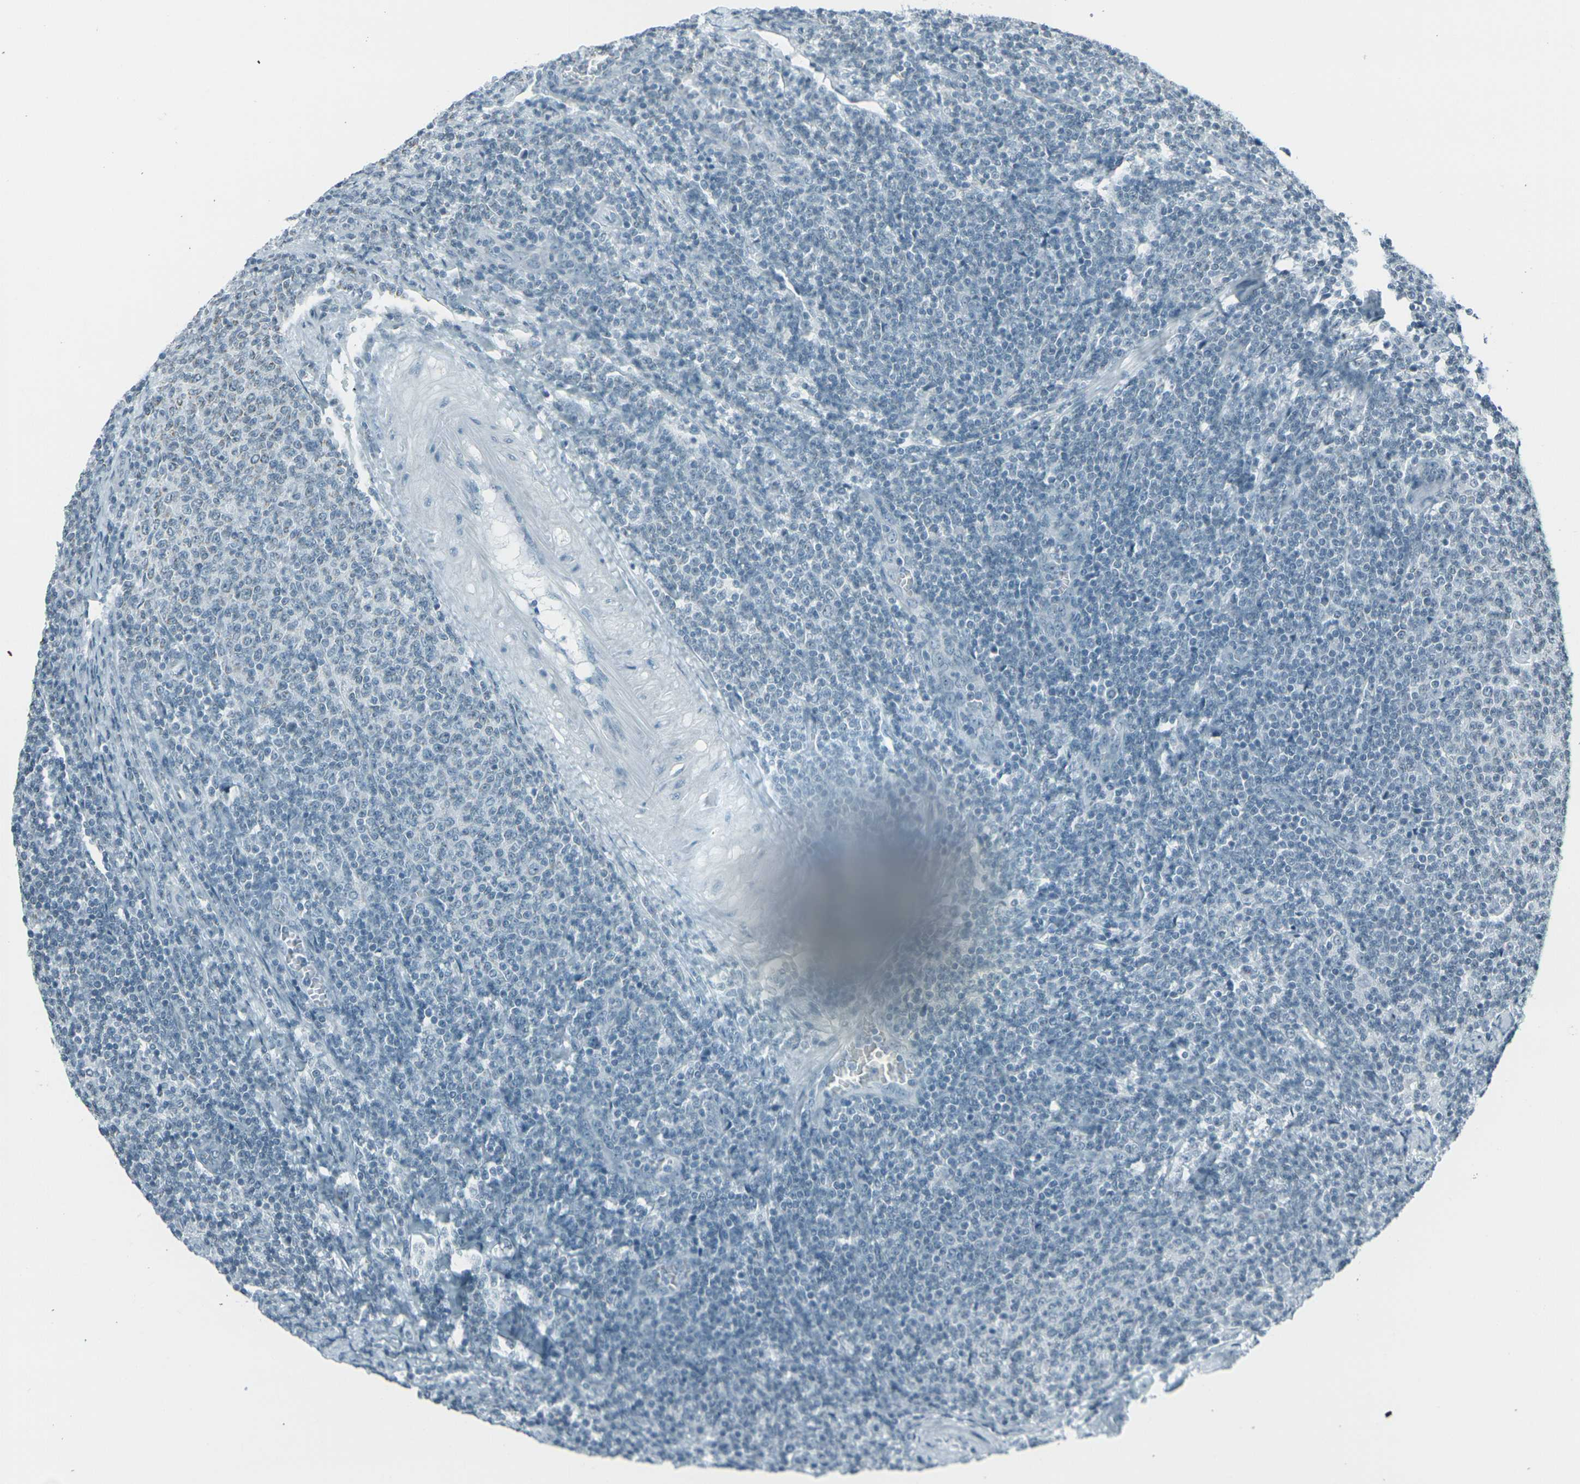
{"staining": {"intensity": "negative", "quantity": "none", "location": "none"}, "tissue": "lymphoma", "cell_type": "Tumor cells", "image_type": "cancer", "snomed": [{"axis": "morphology", "description": "Malignant lymphoma, non-Hodgkin's type, Low grade"}, {"axis": "topography", "description": "Lymph node"}], "caption": "Immunohistochemistry photomicrograph of neoplastic tissue: lymphoma stained with DAB reveals no significant protein expression in tumor cells.", "gene": "H2BC1", "patient": {"sex": "male", "age": 66}}